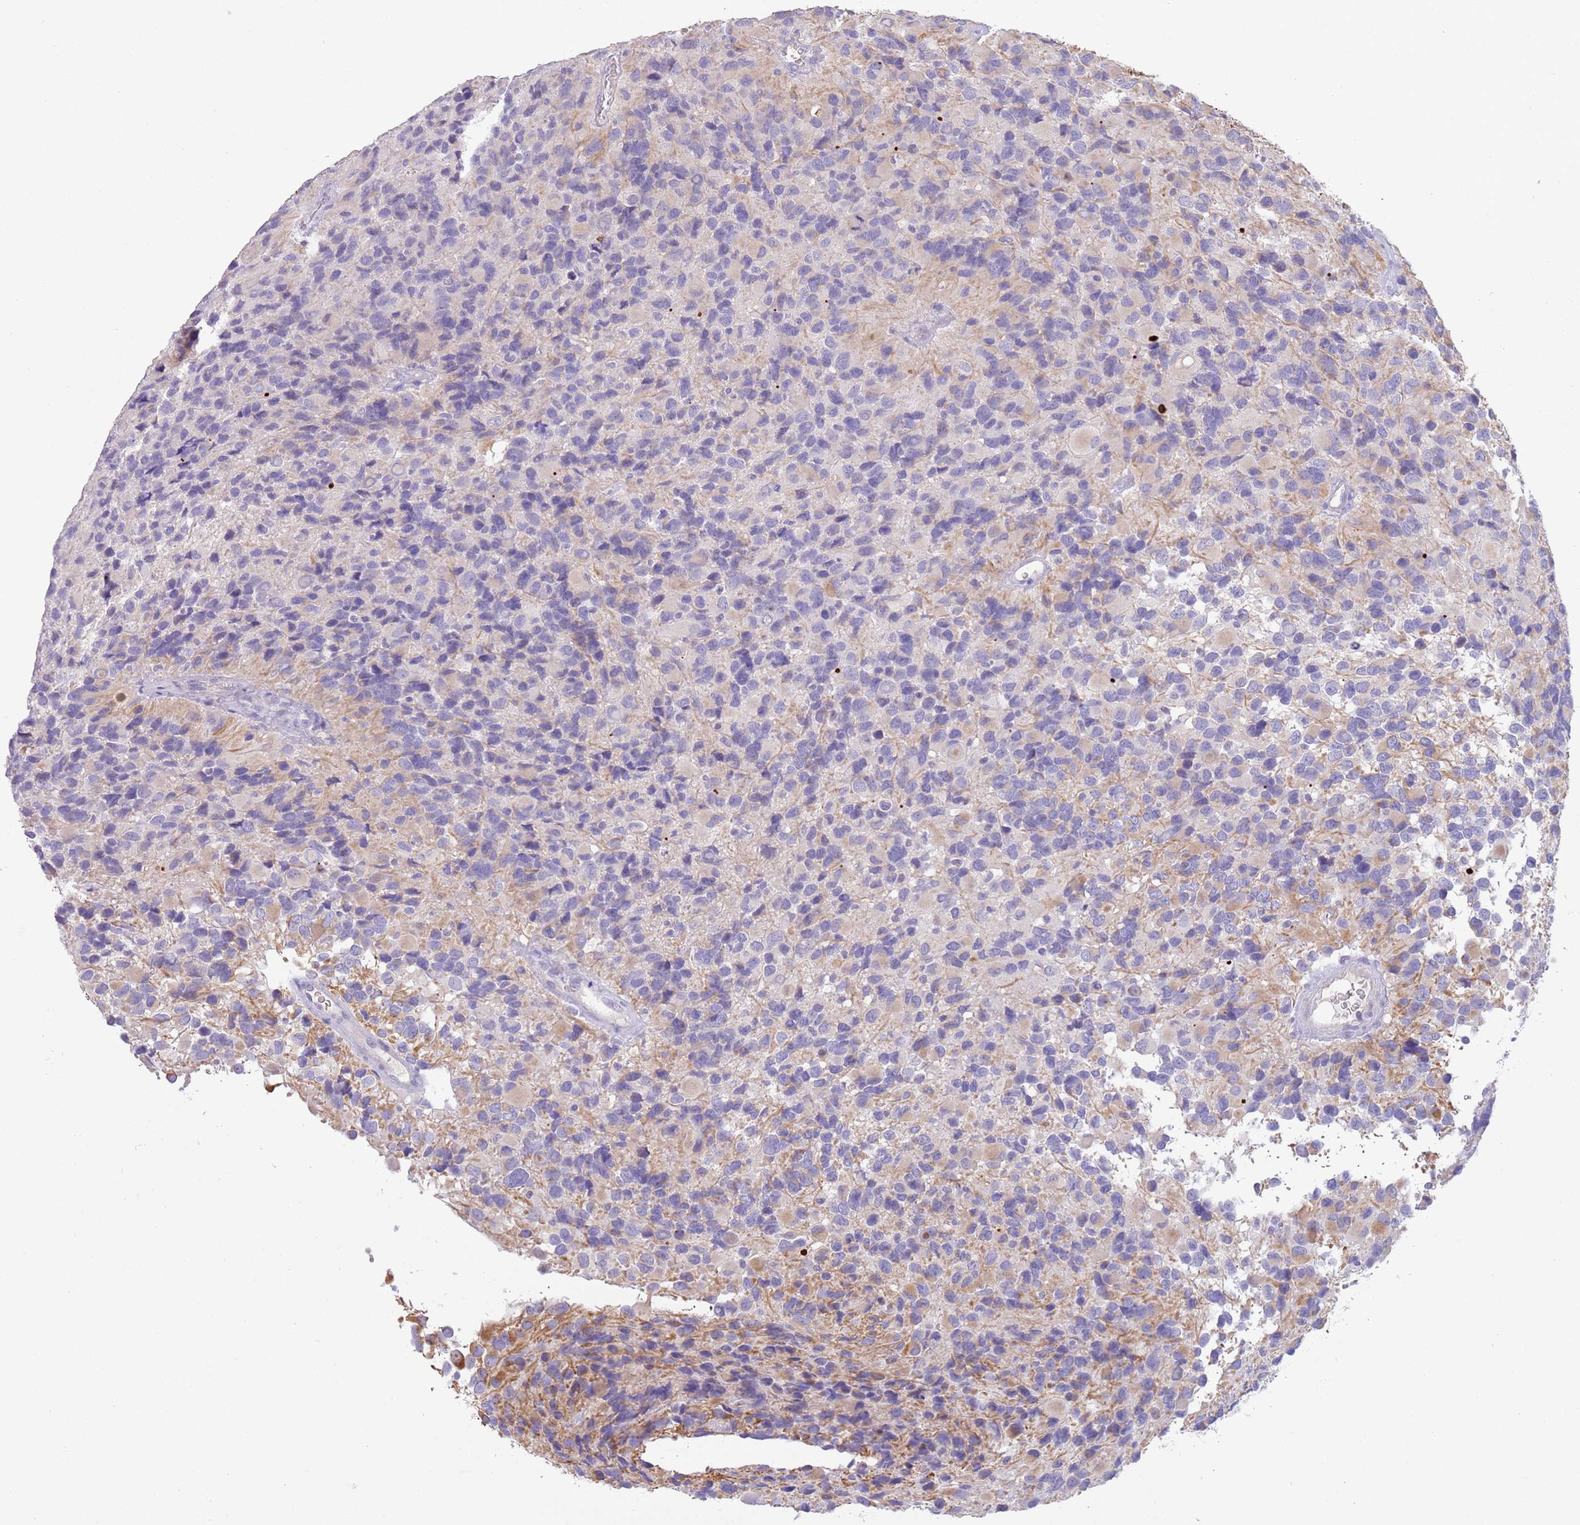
{"staining": {"intensity": "negative", "quantity": "none", "location": "none"}, "tissue": "glioma", "cell_type": "Tumor cells", "image_type": "cancer", "snomed": [{"axis": "morphology", "description": "Glioma, malignant, High grade"}, {"axis": "topography", "description": "Brain"}], "caption": "Protein analysis of glioma displays no significant expression in tumor cells.", "gene": "SFTPA1", "patient": {"sex": "male", "age": 77}}